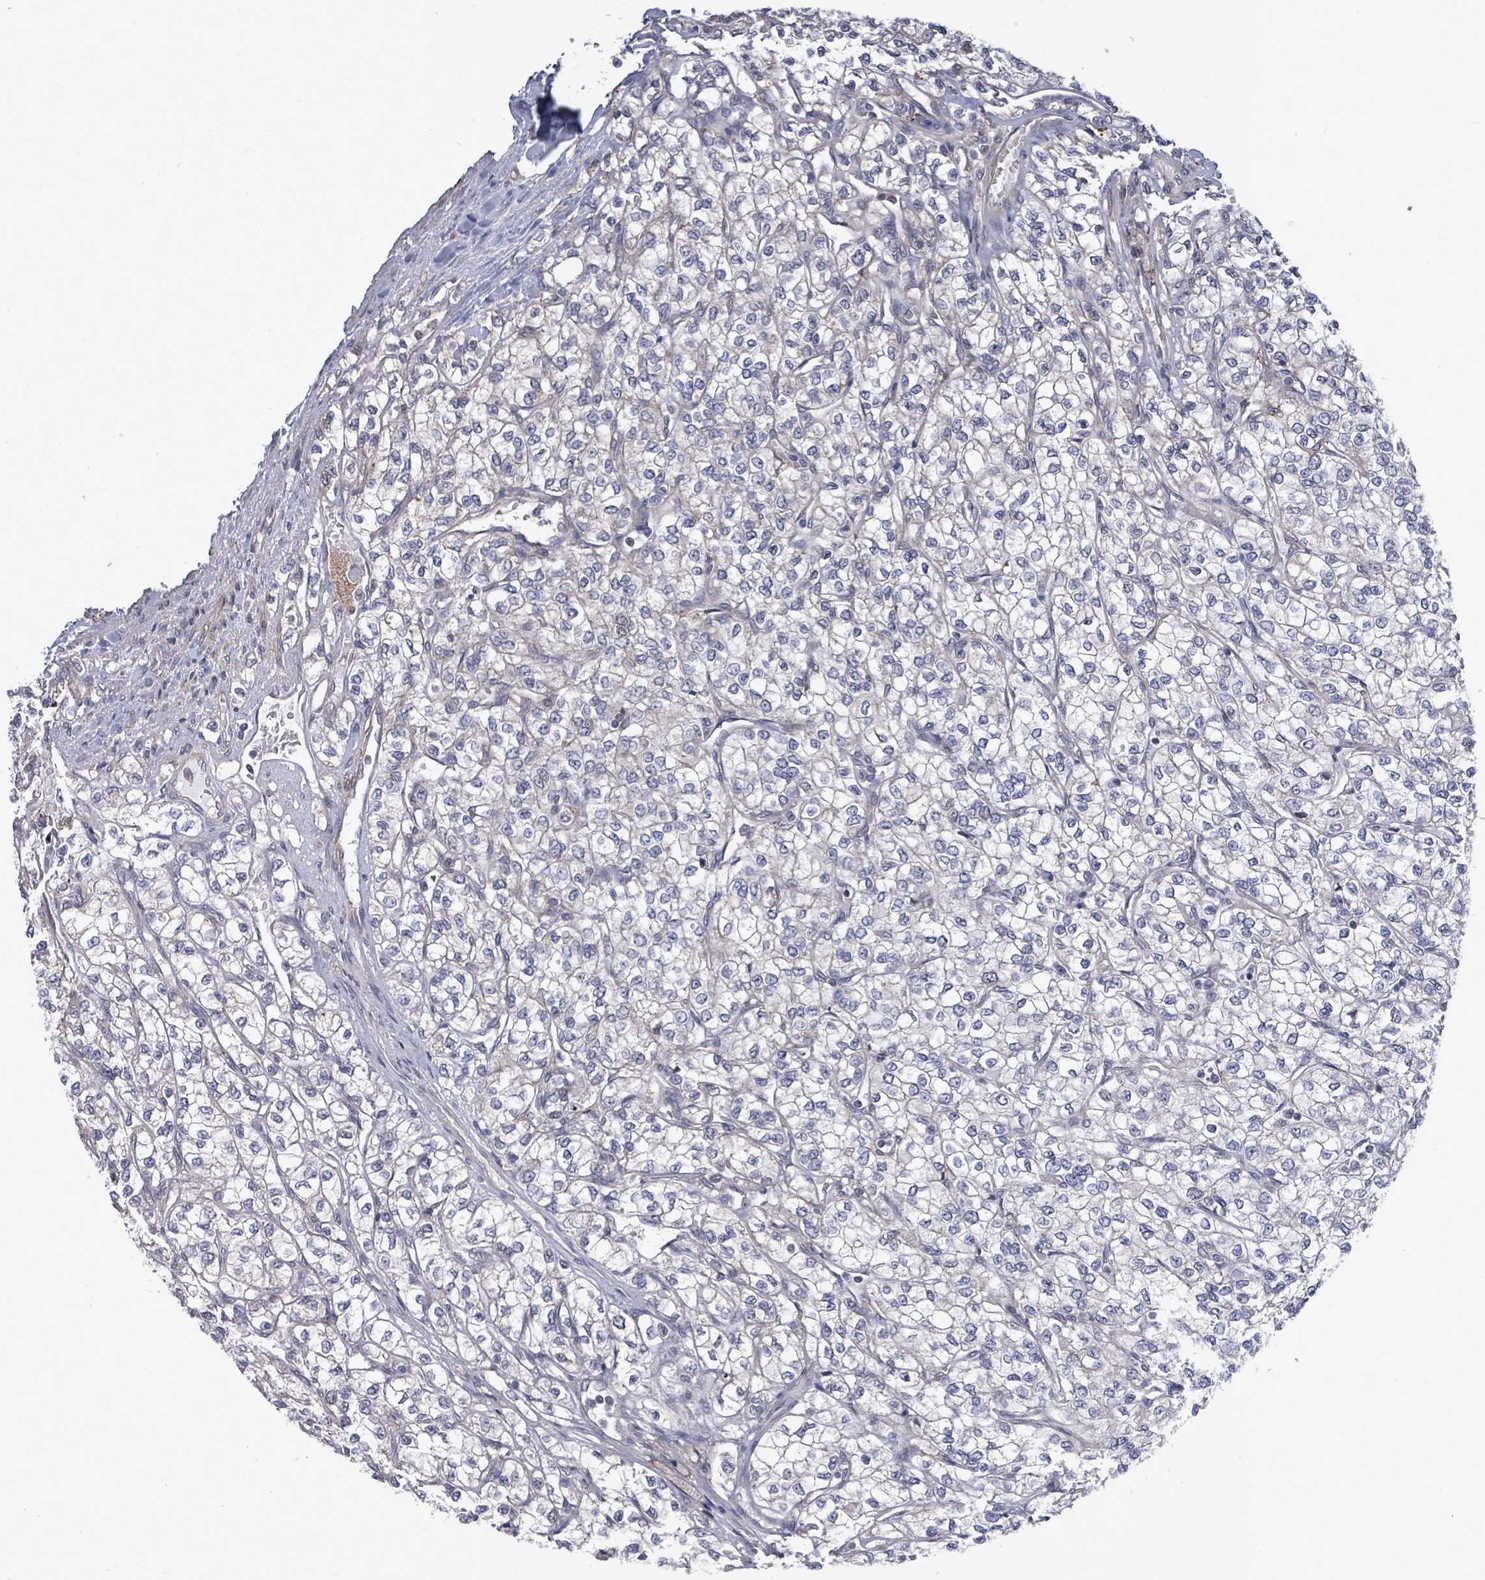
{"staining": {"intensity": "negative", "quantity": "none", "location": "none"}, "tissue": "renal cancer", "cell_type": "Tumor cells", "image_type": "cancer", "snomed": [{"axis": "morphology", "description": "Adenocarcinoma, NOS"}, {"axis": "topography", "description": "Kidney"}], "caption": "Tumor cells are negative for brown protein staining in adenocarcinoma (renal).", "gene": "PAPSS1", "patient": {"sex": "male", "age": 80}}